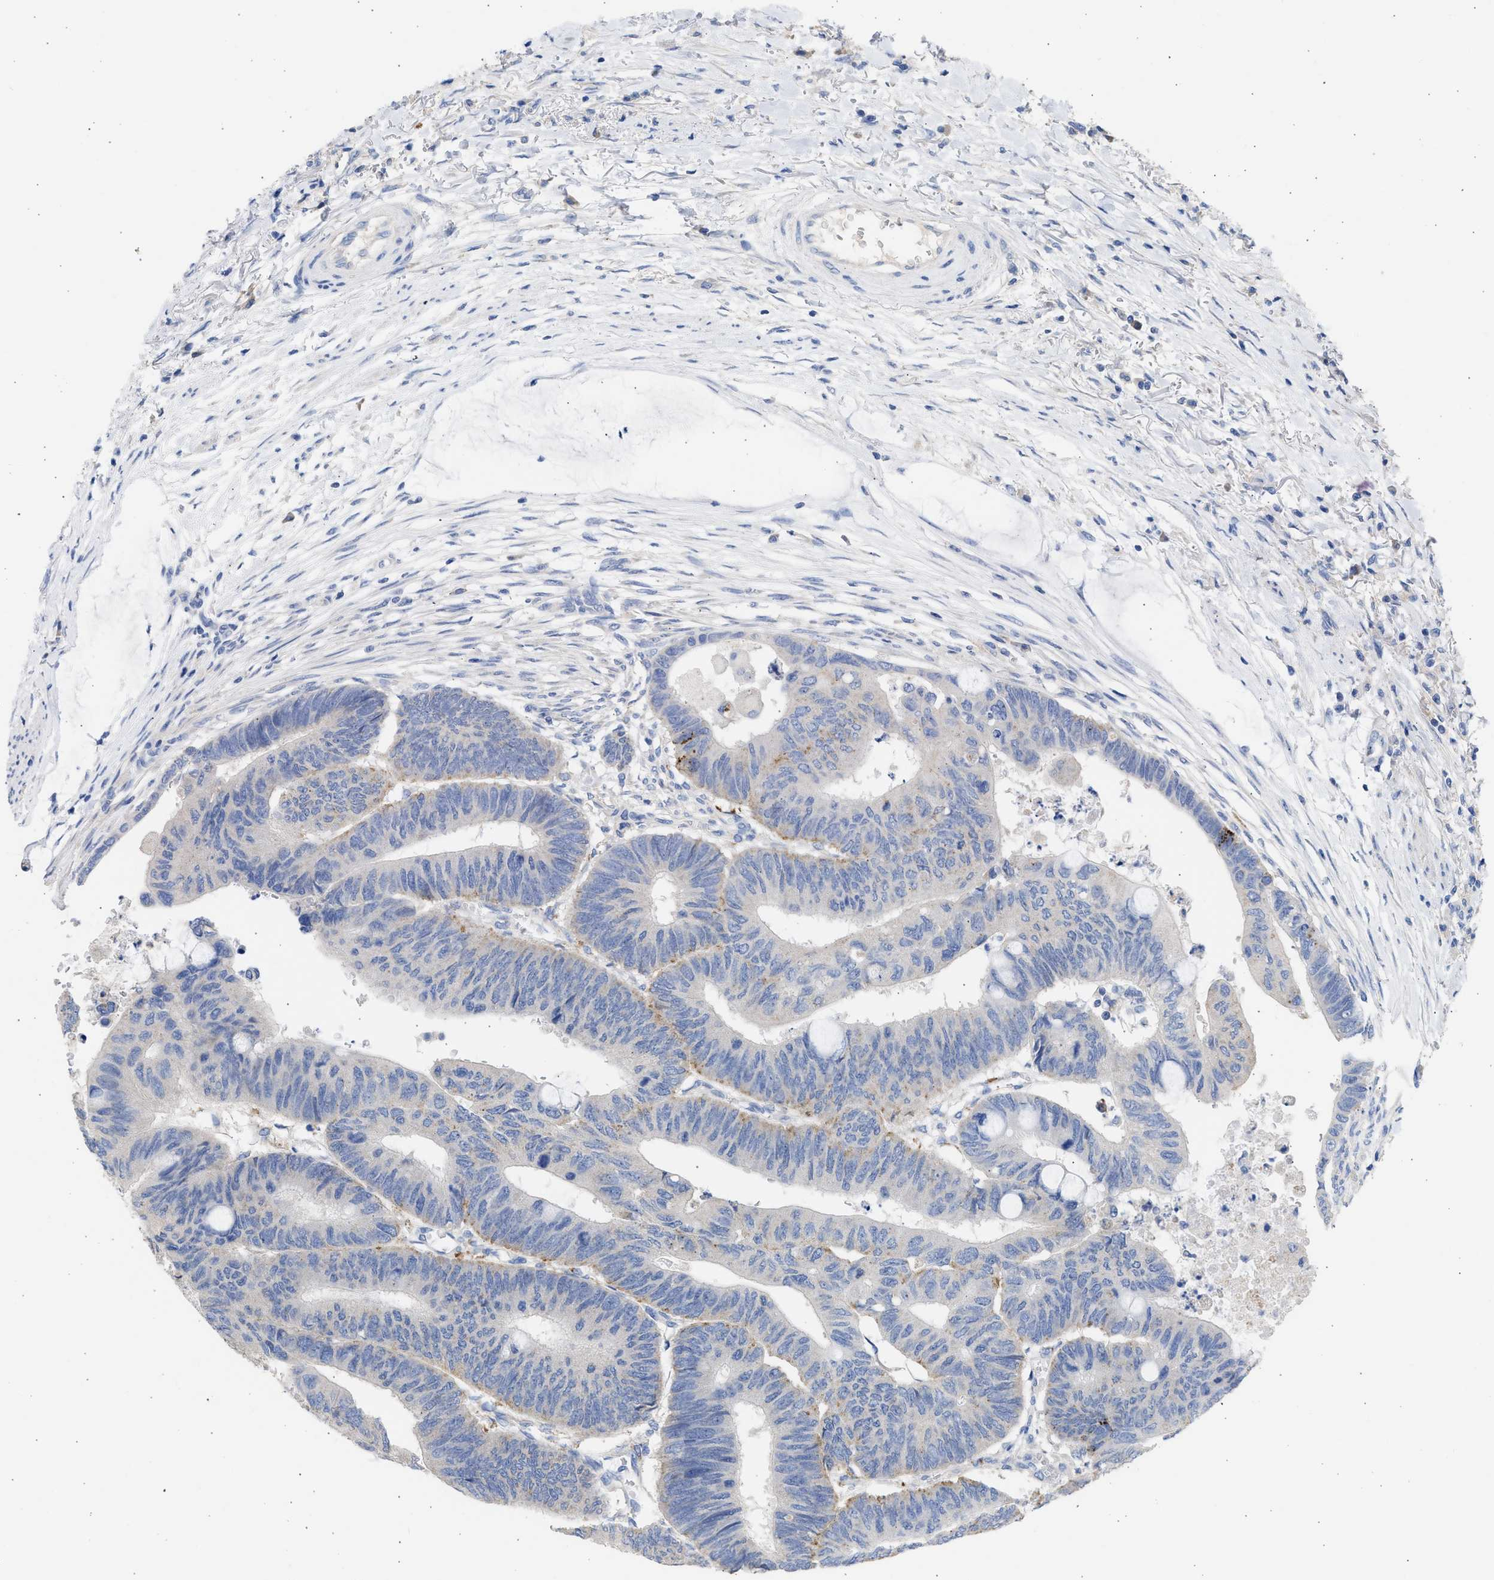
{"staining": {"intensity": "moderate", "quantity": "25%-75%", "location": "cytoplasmic/membranous"}, "tissue": "colorectal cancer", "cell_type": "Tumor cells", "image_type": "cancer", "snomed": [{"axis": "morphology", "description": "Normal tissue, NOS"}, {"axis": "morphology", "description": "Adenocarcinoma, NOS"}, {"axis": "topography", "description": "Rectum"}, {"axis": "topography", "description": "Peripheral nerve tissue"}], "caption": "DAB (3,3'-diaminobenzidine) immunohistochemical staining of human colorectal adenocarcinoma demonstrates moderate cytoplasmic/membranous protein positivity in about 25%-75% of tumor cells.", "gene": "RSPH1", "patient": {"sex": "male", "age": 92}}